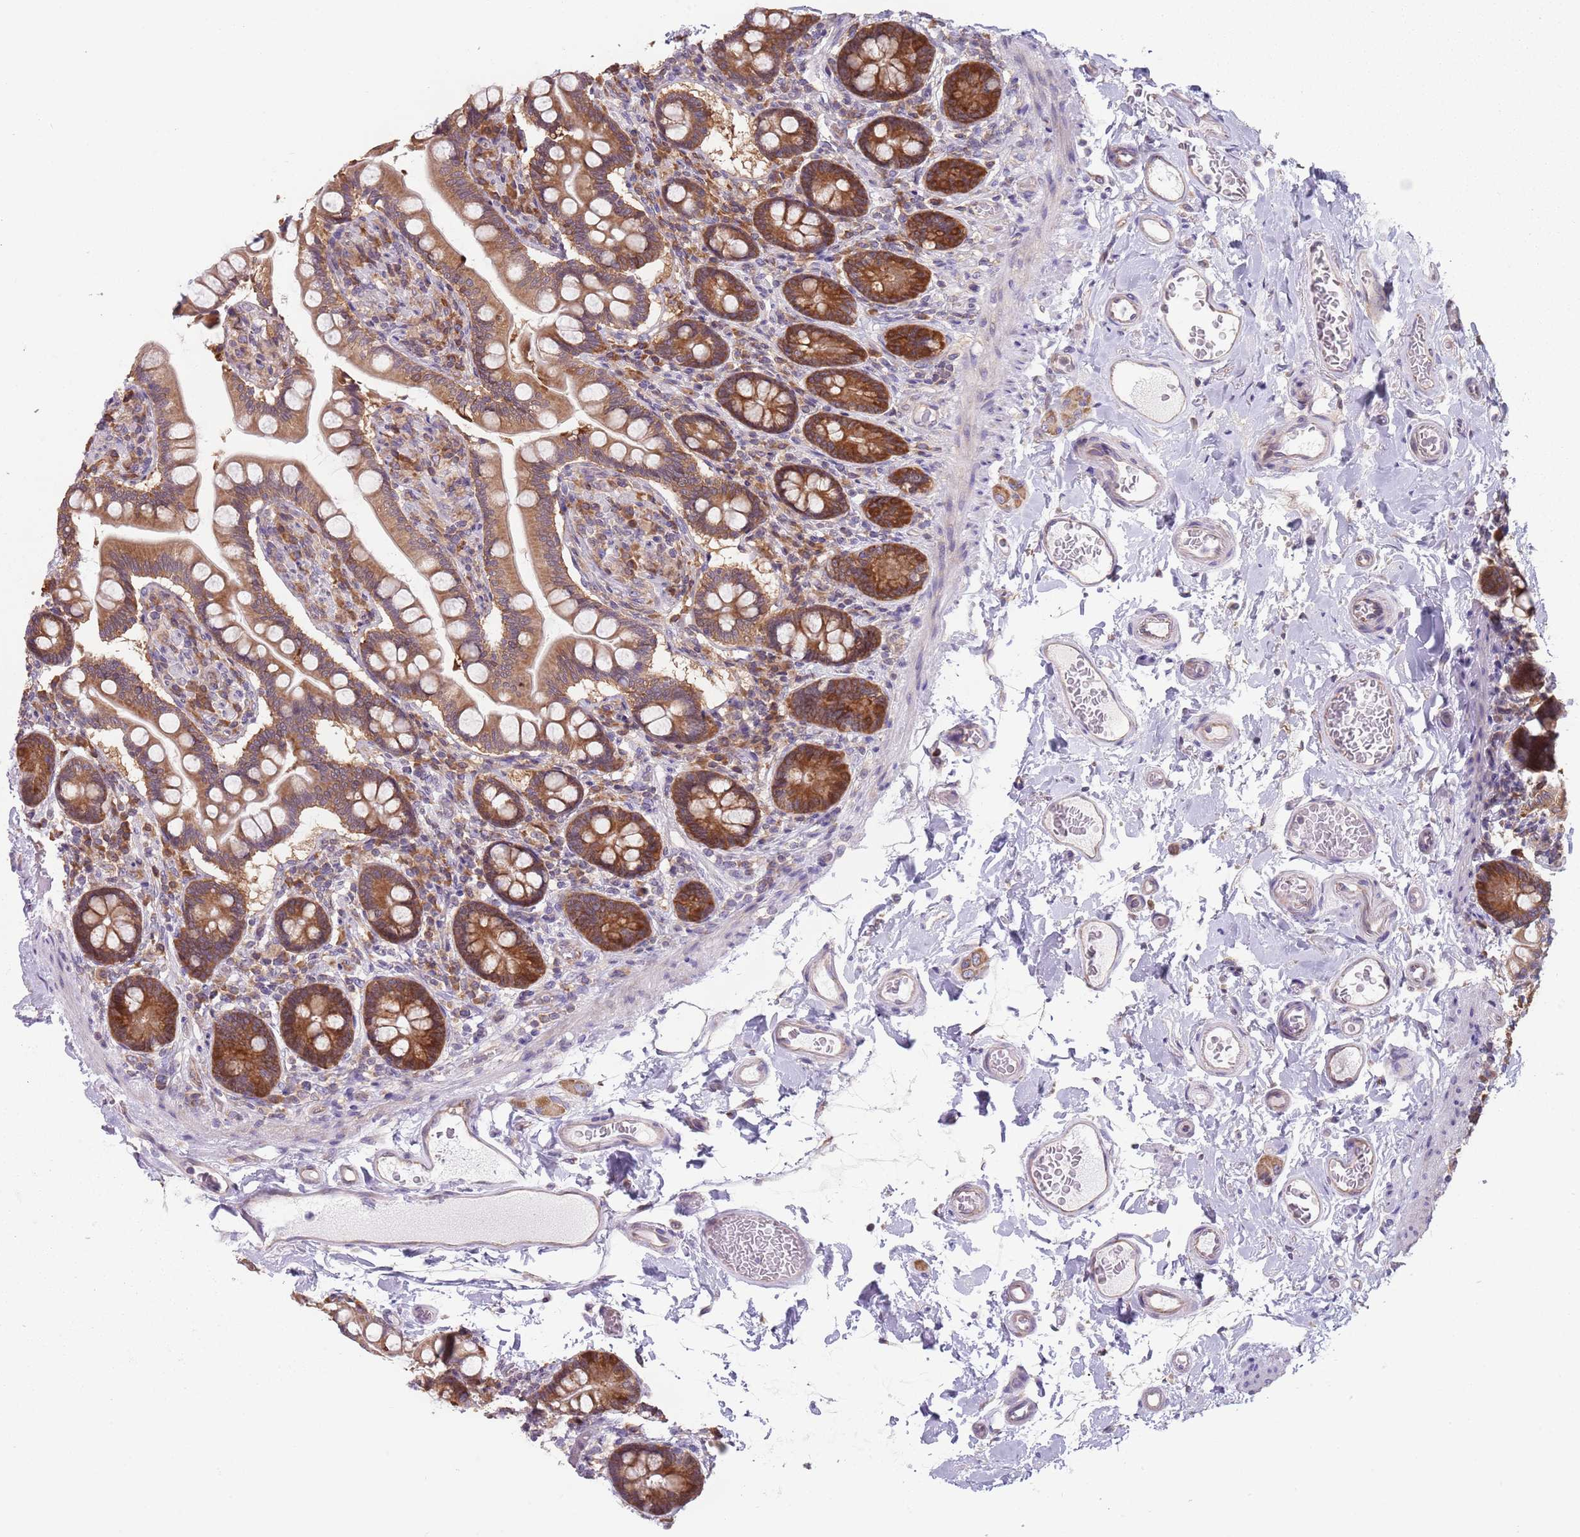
{"staining": {"intensity": "strong", "quantity": ">75%", "location": "cytoplasmic/membranous"}, "tissue": "small intestine", "cell_type": "Glandular cells", "image_type": "normal", "snomed": [{"axis": "morphology", "description": "Normal tissue, NOS"}, {"axis": "topography", "description": "Small intestine"}], "caption": "Small intestine stained for a protein (brown) displays strong cytoplasmic/membranous positive expression in about >75% of glandular cells.", "gene": "RPL17", "patient": {"sex": "female", "age": 64}}